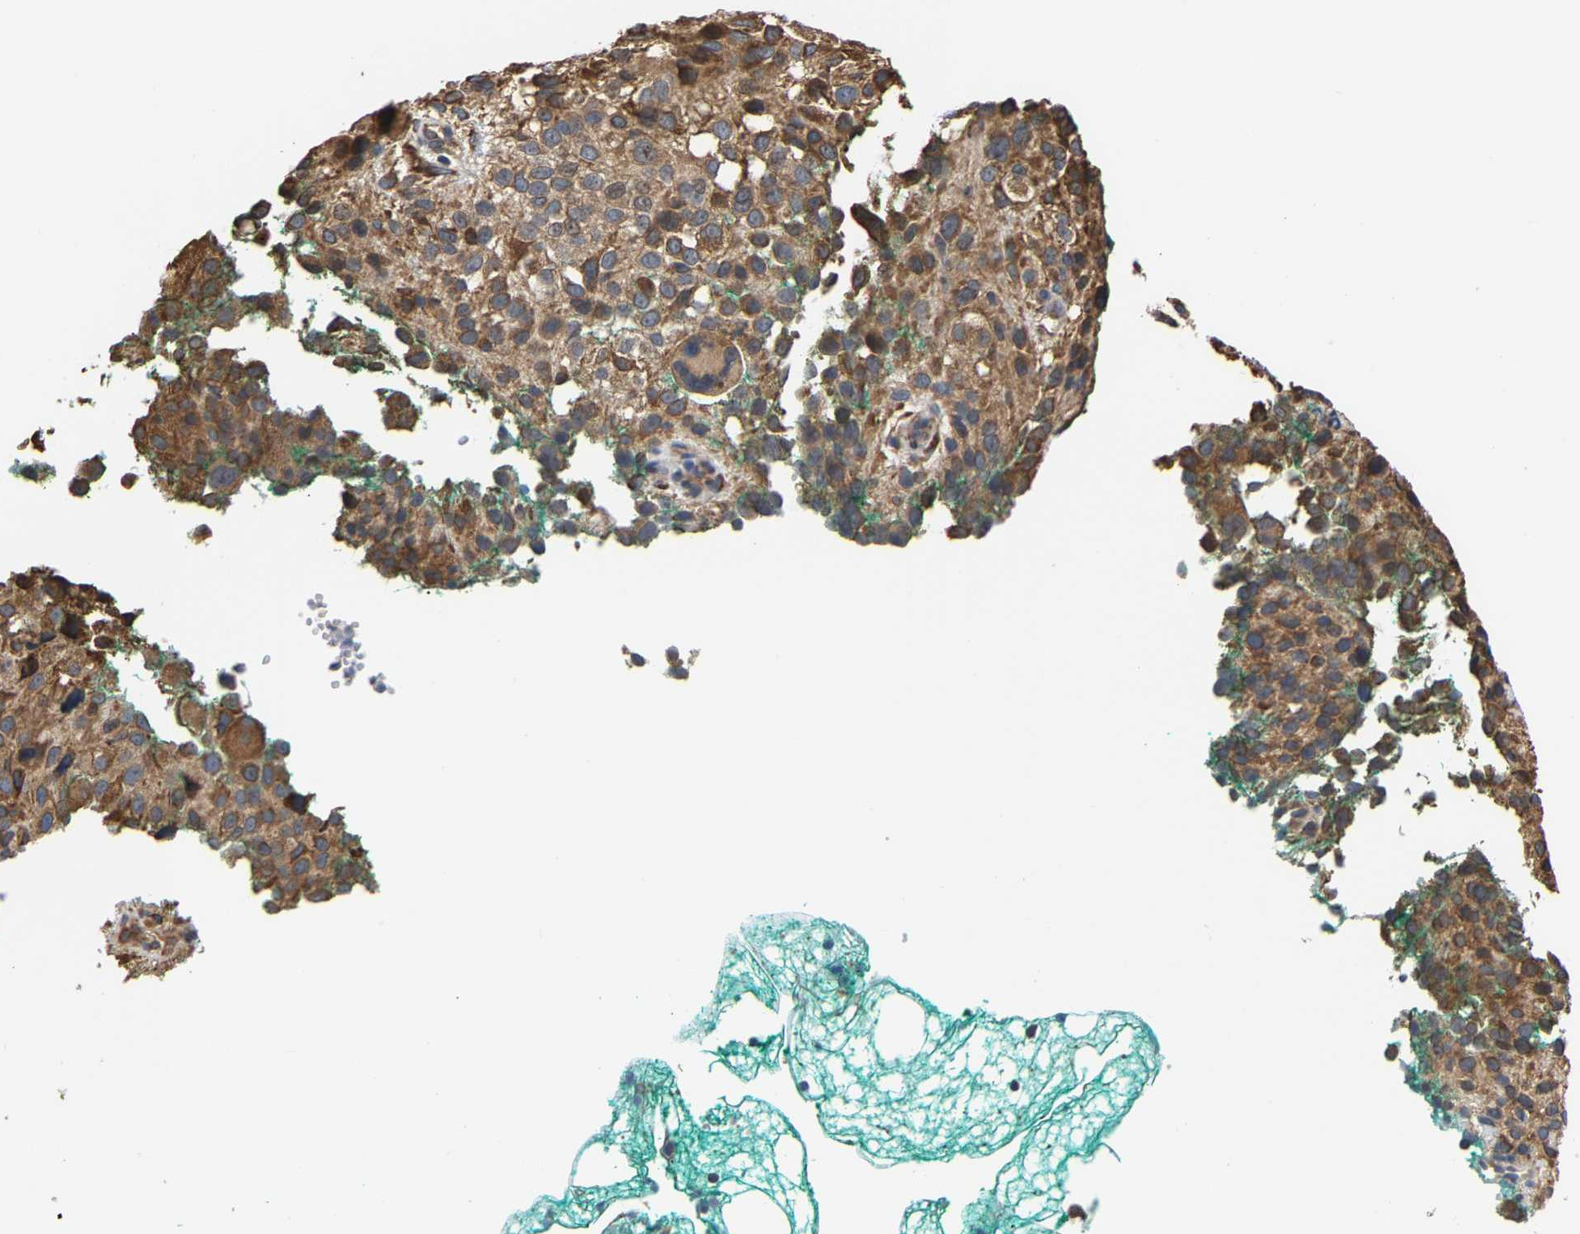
{"staining": {"intensity": "moderate", "quantity": ">75%", "location": "cytoplasmic/membranous"}, "tissue": "melanoma", "cell_type": "Tumor cells", "image_type": "cancer", "snomed": [{"axis": "morphology", "description": "Necrosis, NOS"}, {"axis": "morphology", "description": "Malignant melanoma, NOS"}, {"axis": "topography", "description": "Skin"}], "caption": "Immunohistochemical staining of human malignant melanoma reveals moderate cytoplasmic/membranous protein expression in approximately >75% of tumor cells.", "gene": "ARAP1", "patient": {"sex": "female", "age": 87}}